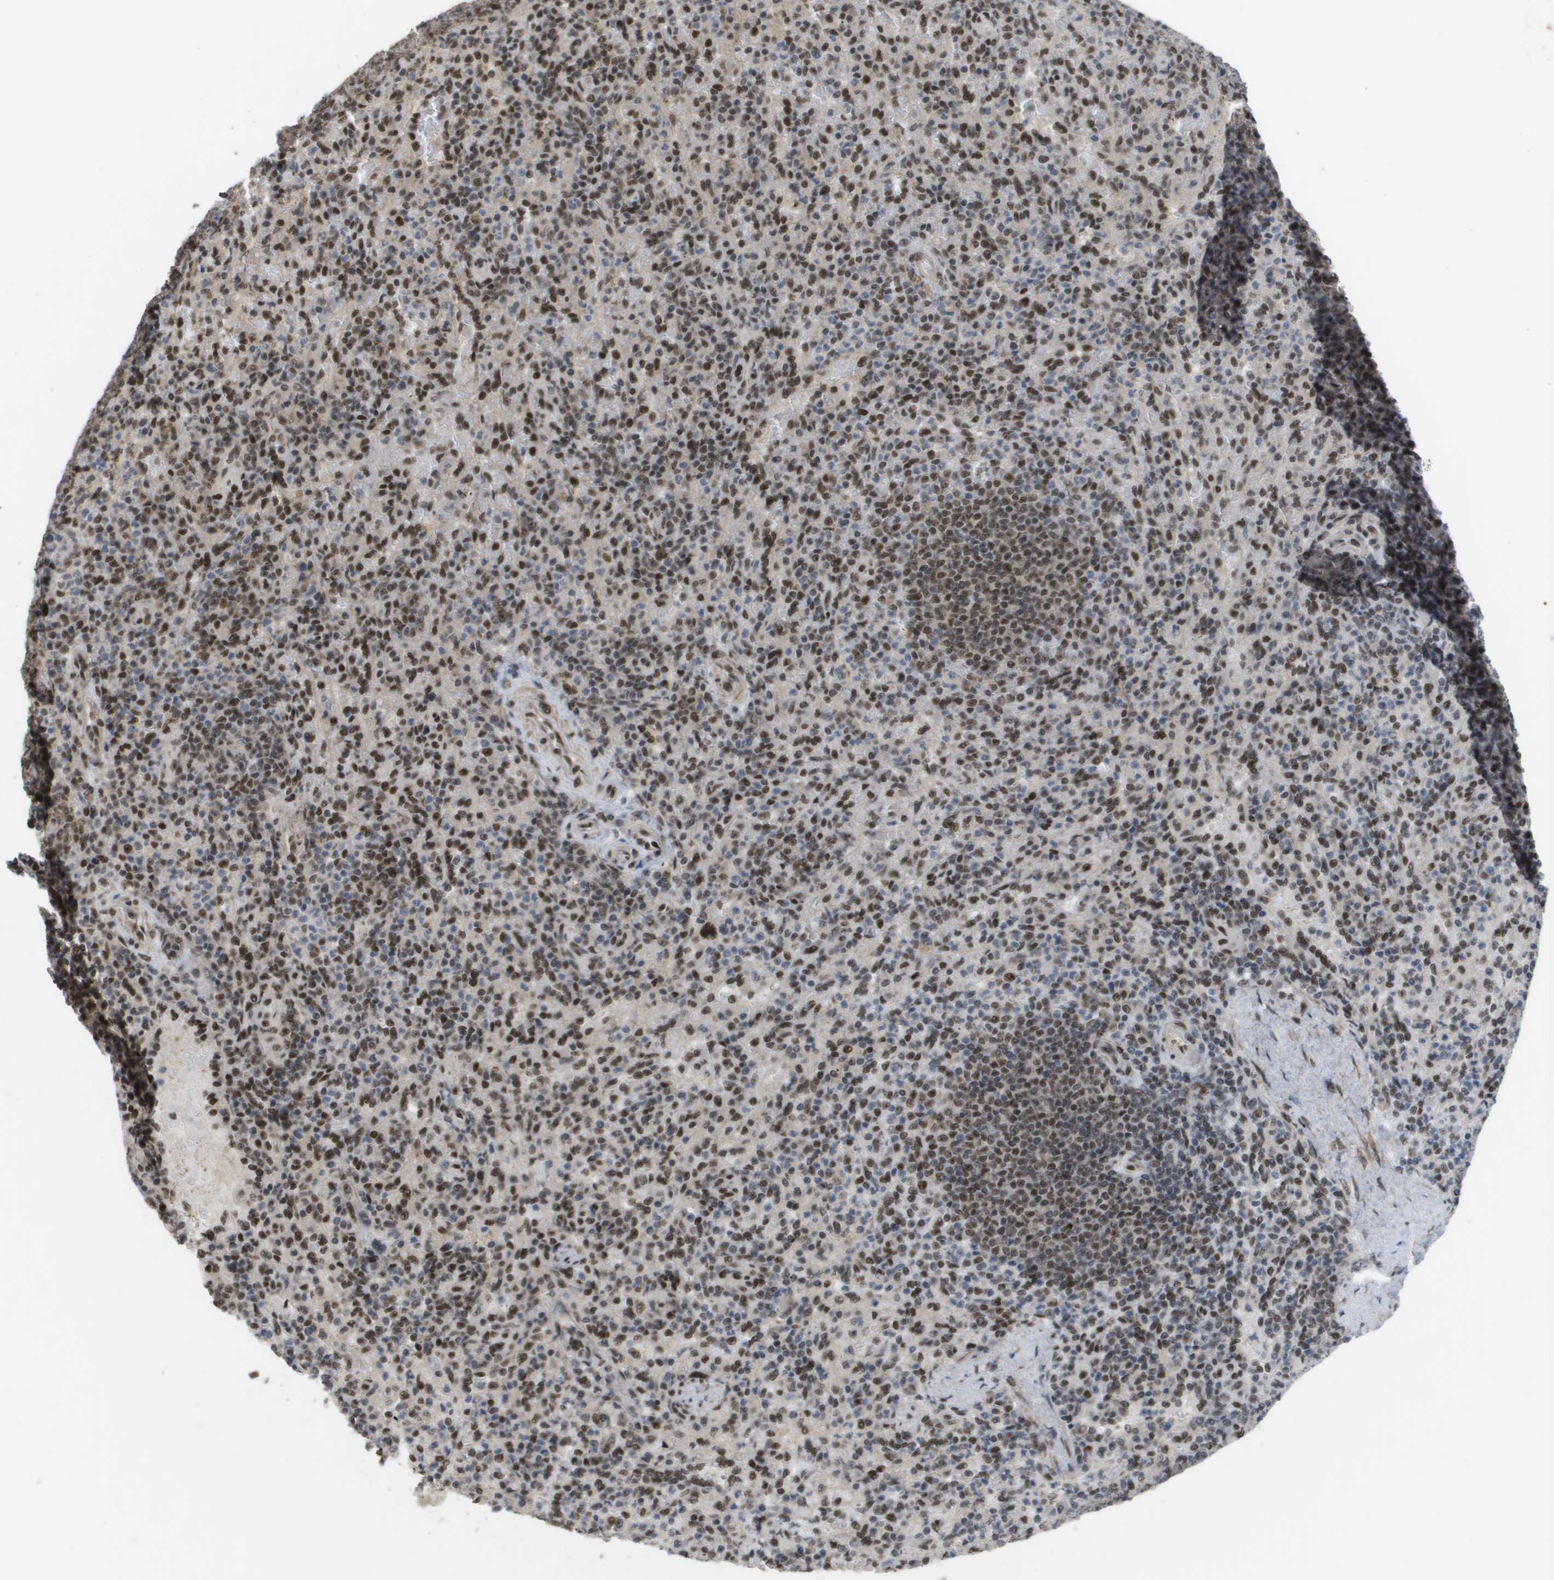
{"staining": {"intensity": "moderate", "quantity": "25%-75%", "location": "nuclear"}, "tissue": "spleen", "cell_type": "Cells in red pulp", "image_type": "normal", "snomed": [{"axis": "morphology", "description": "Normal tissue, NOS"}, {"axis": "topography", "description": "Spleen"}], "caption": "IHC micrograph of benign spleen: human spleen stained using immunohistochemistry reveals medium levels of moderate protein expression localized specifically in the nuclear of cells in red pulp, appearing as a nuclear brown color.", "gene": "CDT1", "patient": {"sex": "female", "age": 74}}